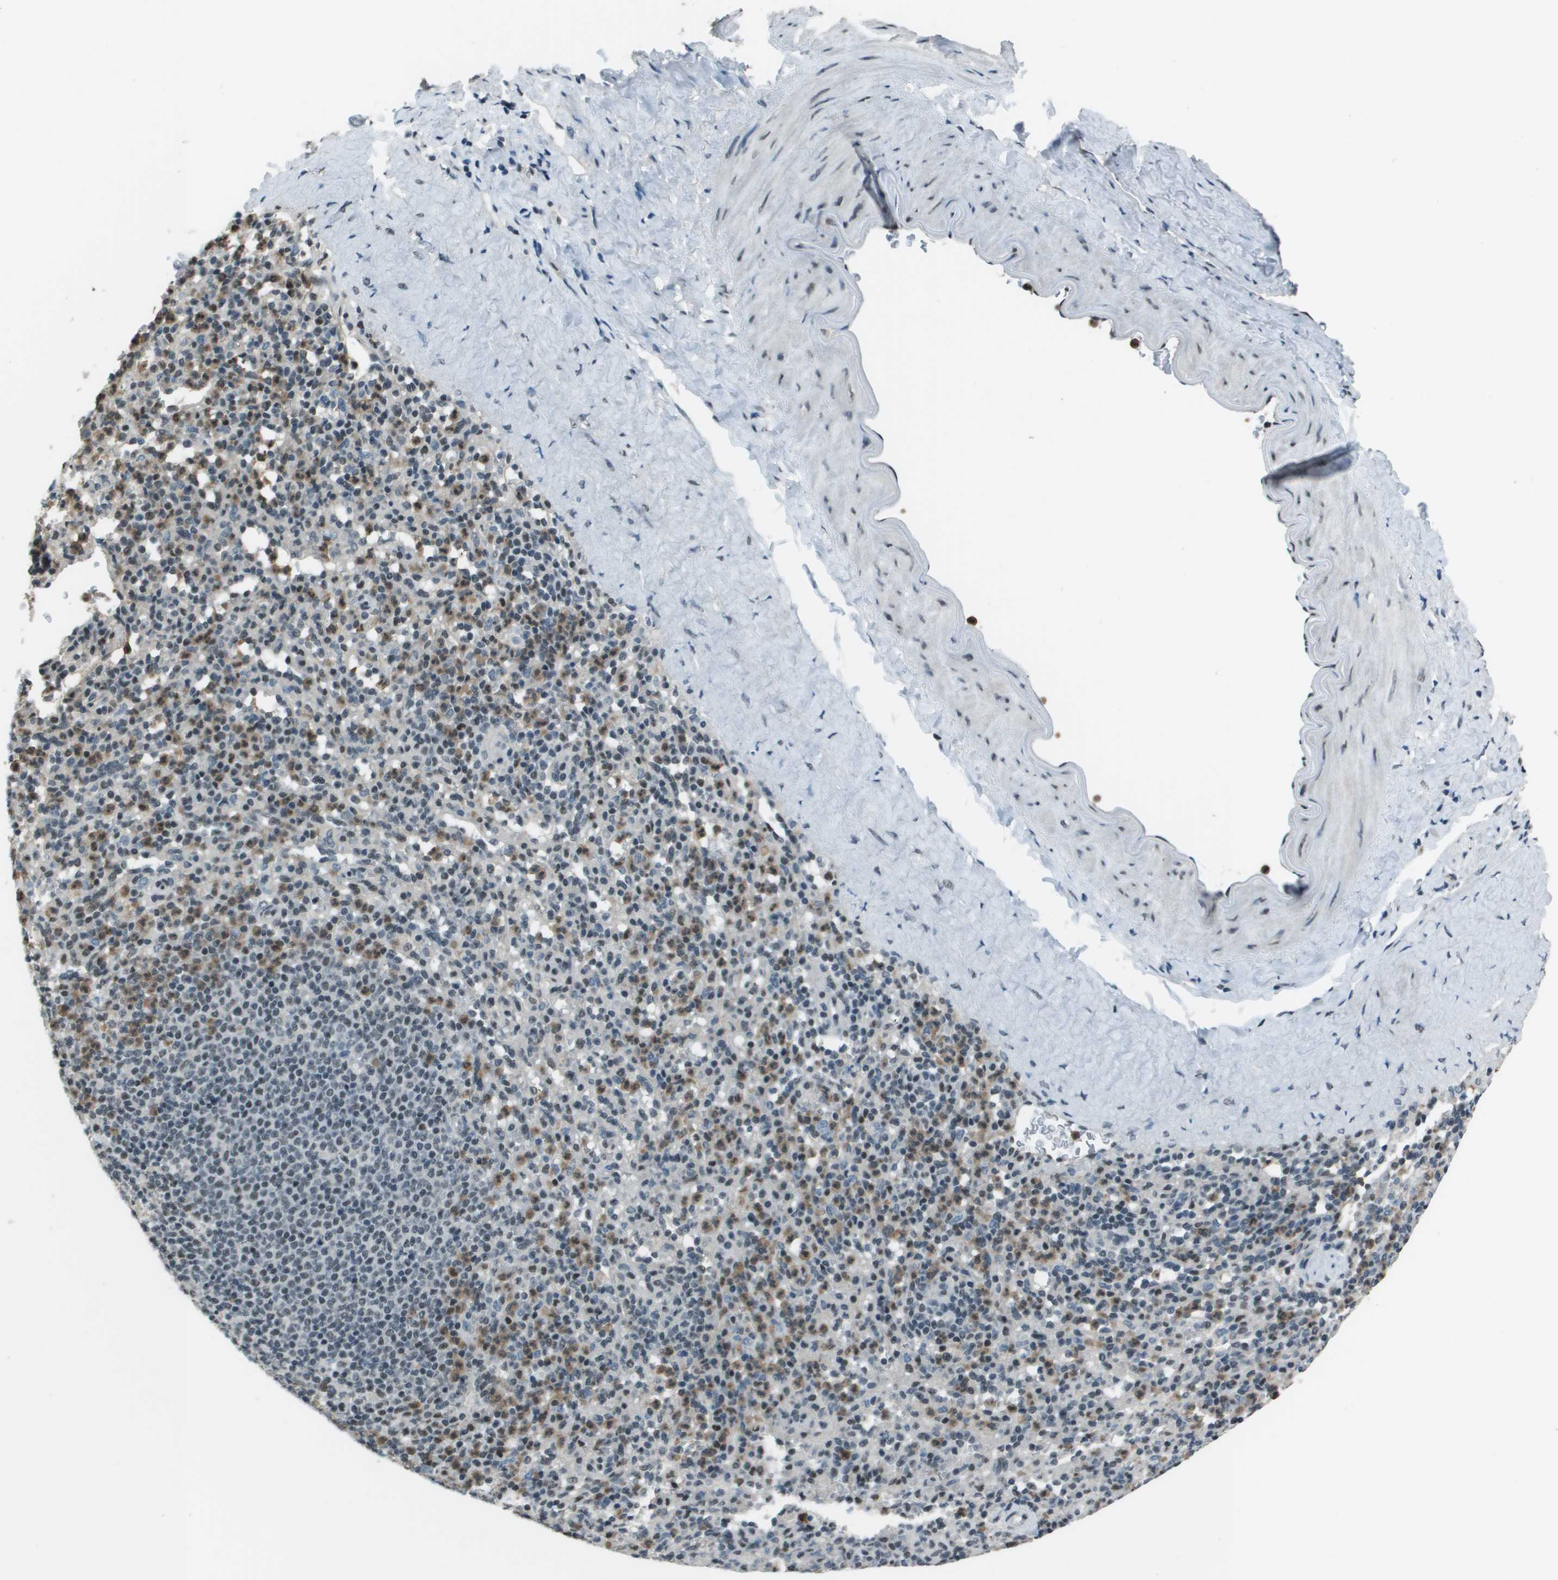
{"staining": {"intensity": "weak", "quantity": "25%-75%", "location": "cytoplasmic/membranous,nuclear"}, "tissue": "spleen", "cell_type": "Cells in red pulp", "image_type": "normal", "snomed": [{"axis": "morphology", "description": "Normal tissue, NOS"}, {"axis": "topography", "description": "Spleen"}], "caption": "A high-resolution histopathology image shows immunohistochemistry (IHC) staining of unremarkable spleen, which reveals weak cytoplasmic/membranous,nuclear staining in approximately 25%-75% of cells in red pulp.", "gene": "DEPDC1", "patient": {"sex": "male", "age": 36}}